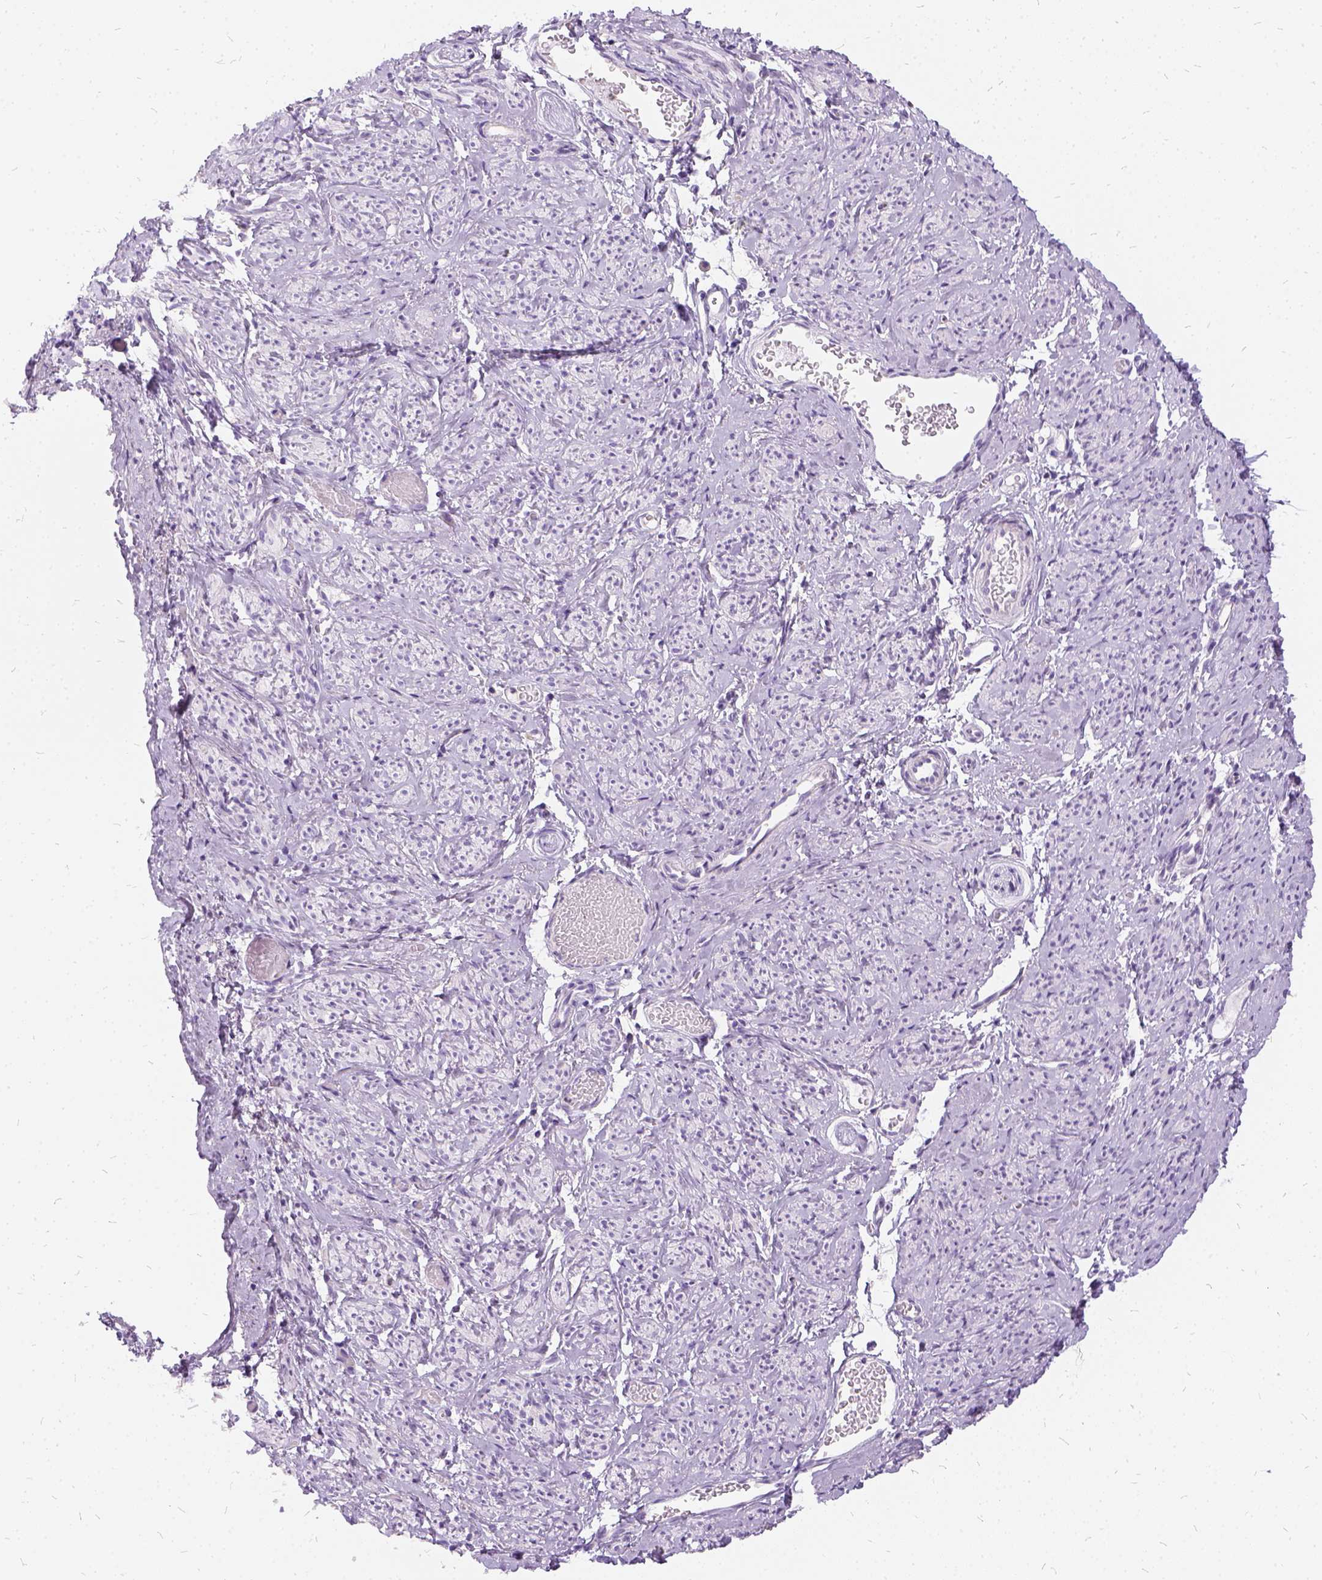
{"staining": {"intensity": "negative", "quantity": "none", "location": "none"}, "tissue": "smooth muscle", "cell_type": "Smooth muscle cells", "image_type": "normal", "snomed": [{"axis": "morphology", "description": "Normal tissue, NOS"}, {"axis": "topography", "description": "Smooth muscle"}], "caption": "The histopathology image displays no staining of smooth muscle cells in benign smooth muscle. Brightfield microscopy of immunohistochemistry stained with DAB (3,3'-diaminobenzidine) (brown) and hematoxylin (blue), captured at high magnification.", "gene": "FDX1", "patient": {"sex": "female", "age": 65}}